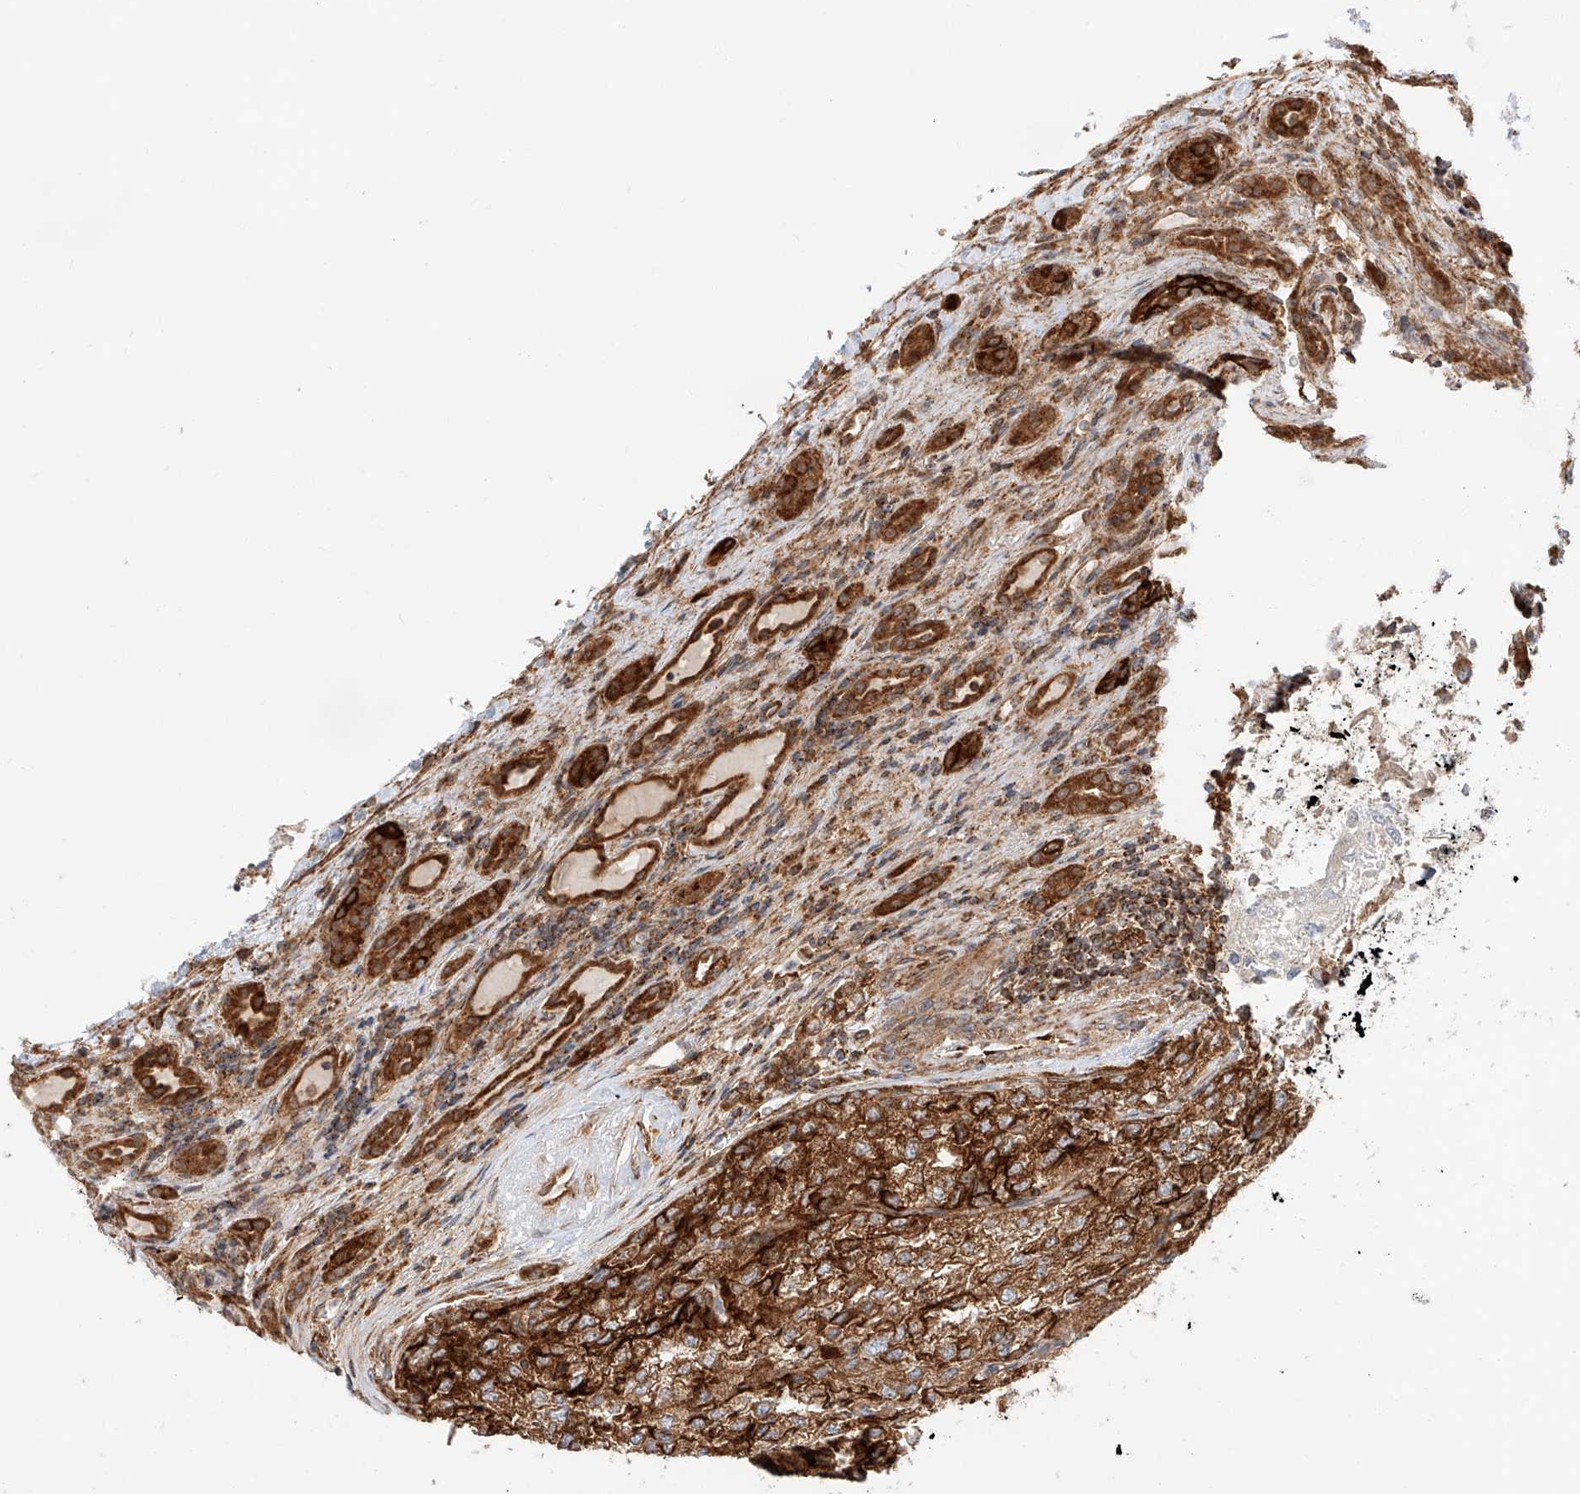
{"staining": {"intensity": "strong", "quantity": ">75%", "location": "cytoplasmic/membranous"}, "tissue": "renal cancer", "cell_type": "Tumor cells", "image_type": "cancer", "snomed": [{"axis": "morphology", "description": "Adenocarcinoma, NOS"}, {"axis": "topography", "description": "Kidney"}], "caption": "Immunohistochemical staining of adenocarcinoma (renal) reveals high levels of strong cytoplasmic/membranous protein staining in approximately >75% of tumor cells.", "gene": "ISCA2", "patient": {"sex": "female", "age": 54}}